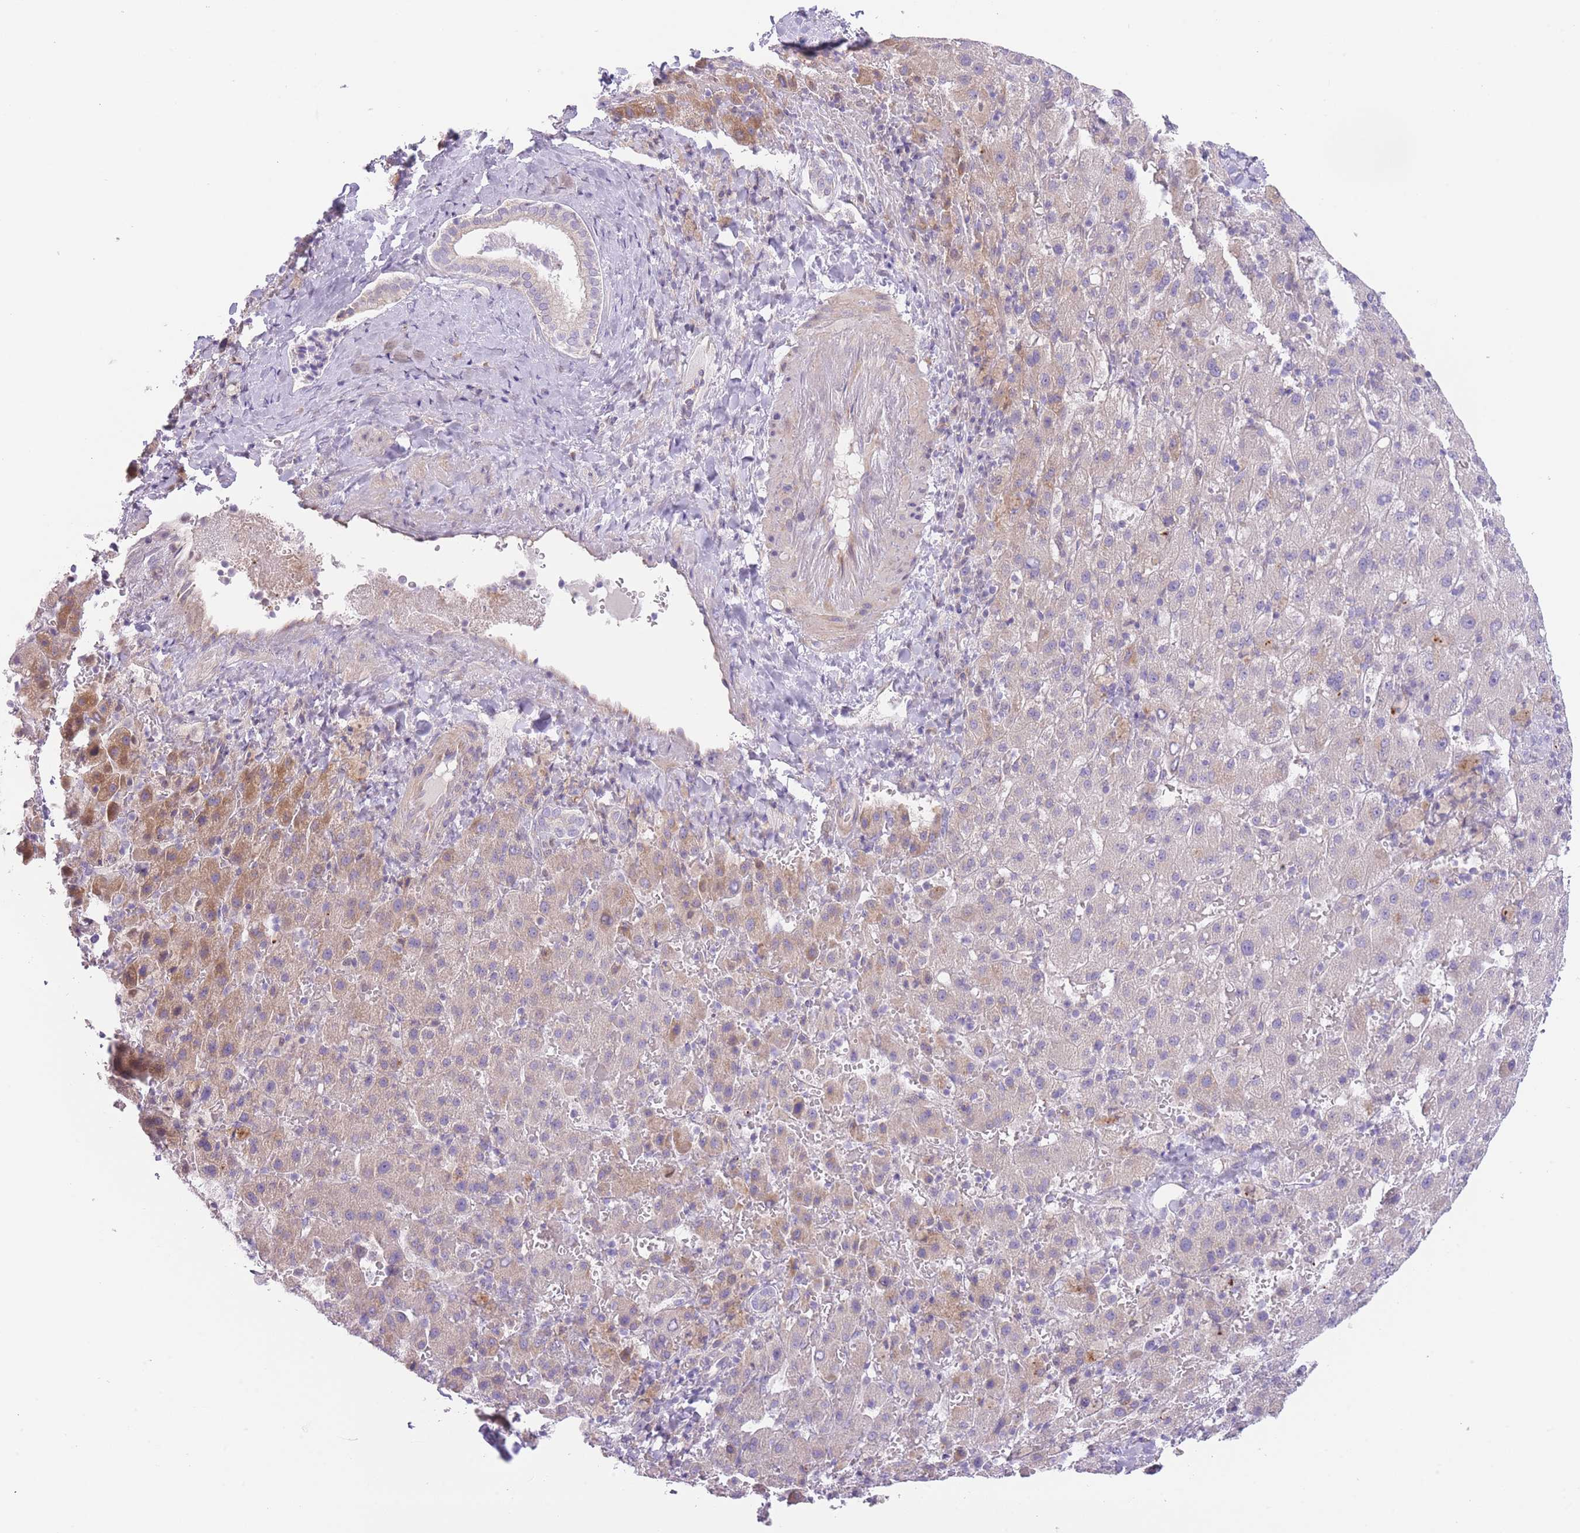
{"staining": {"intensity": "negative", "quantity": "none", "location": "none"}, "tissue": "liver cancer", "cell_type": "Tumor cells", "image_type": "cancer", "snomed": [{"axis": "morphology", "description": "Carcinoma, Hepatocellular, NOS"}, {"axis": "topography", "description": "Liver"}], "caption": "DAB immunohistochemical staining of human liver hepatocellular carcinoma demonstrates no significant expression in tumor cells.", "gene": "IMPG1", "patient": {"sex": "female", "age": 58}}